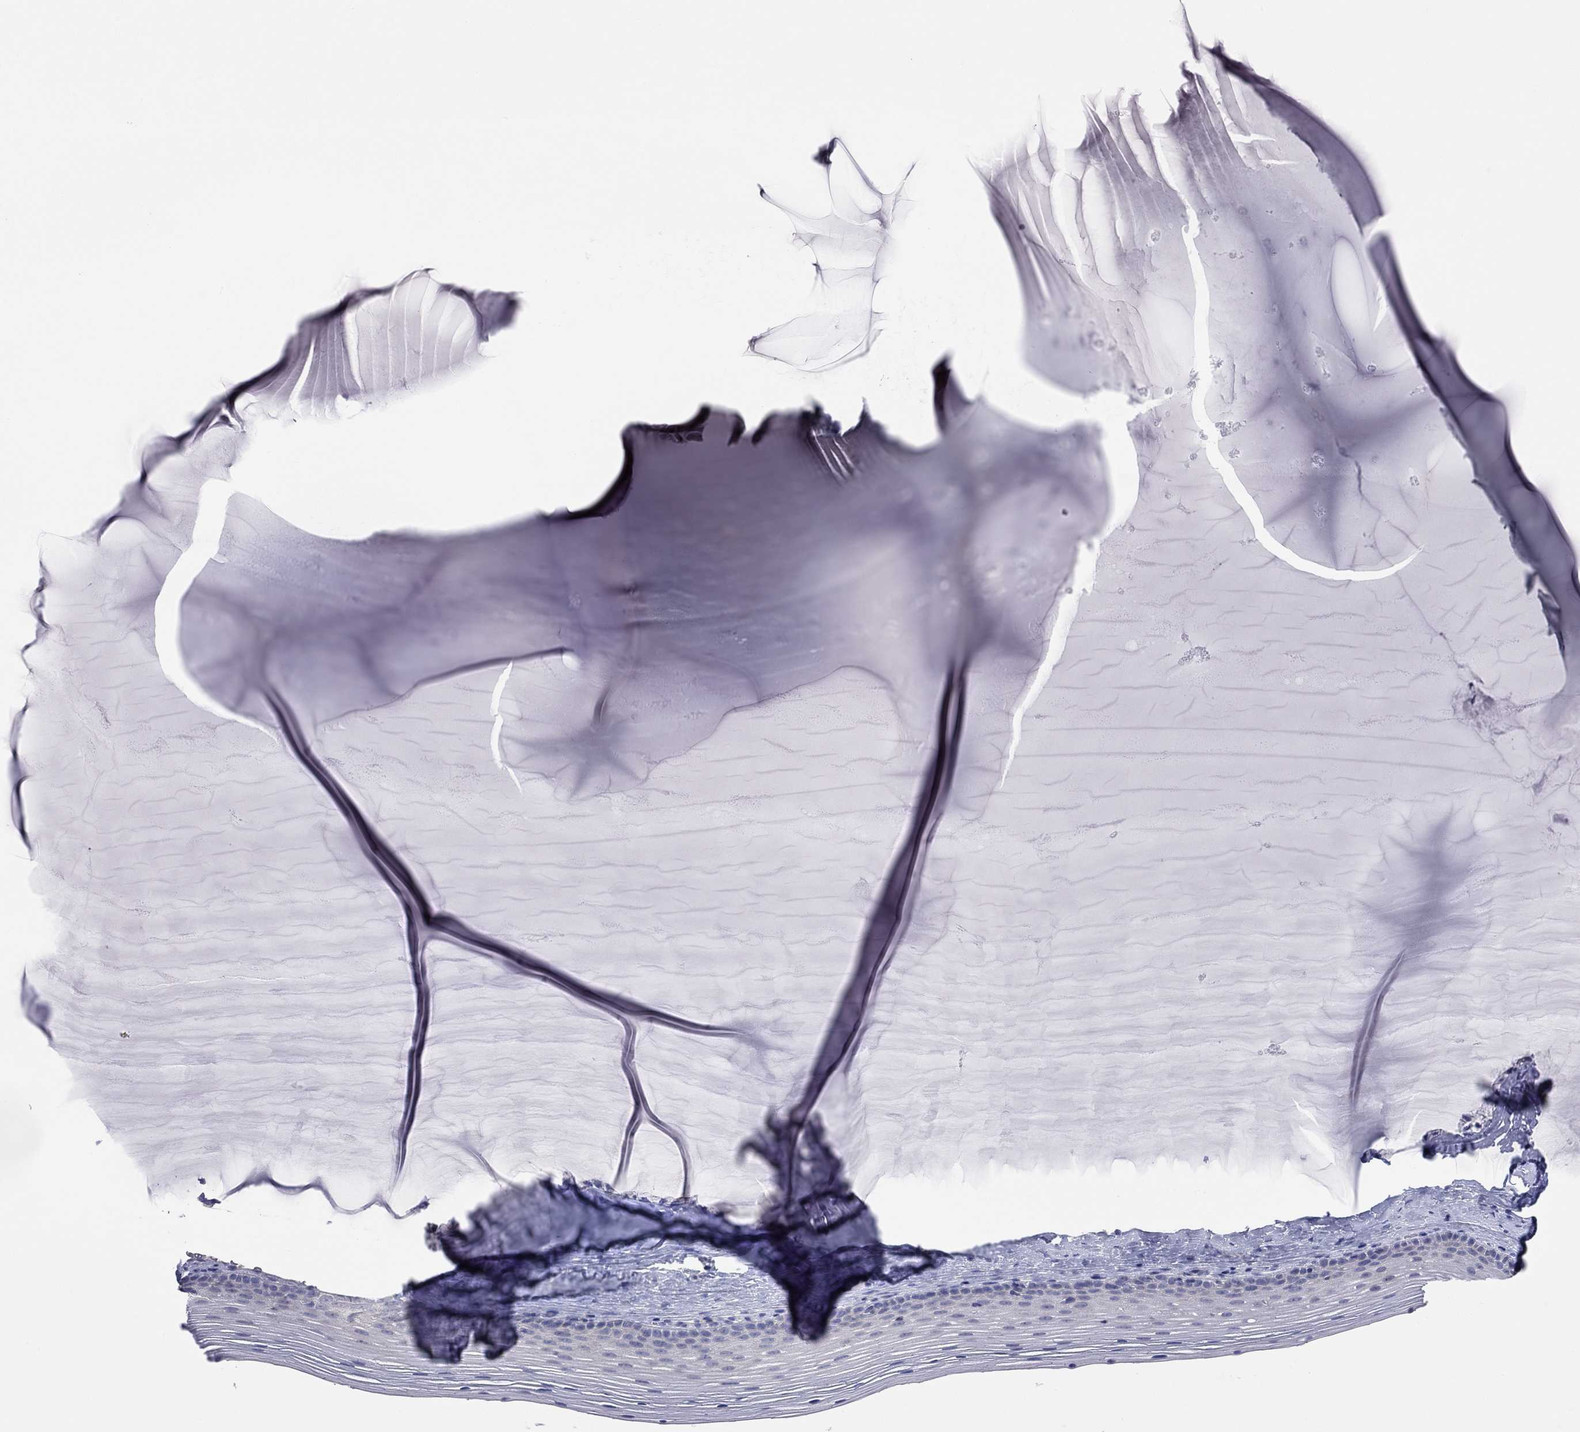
{"staining": {"intensity": "negative", "quantity": "none", "location": "none"}, "tissue": "cervix", "cell_type": "Glandular cells", "image_type": "normal", "snomed": [{"axis": "morphology", "description": "Normal tissue, NOS"}, {"axis": "topography", "description": "Cervix"}], "caption": "This is an IHC histopathology image of unremarkable human cervix. There is no staining in glandular cells.", "gene": "KCNB1", "patient": {"sex": "female", "age": 40}}